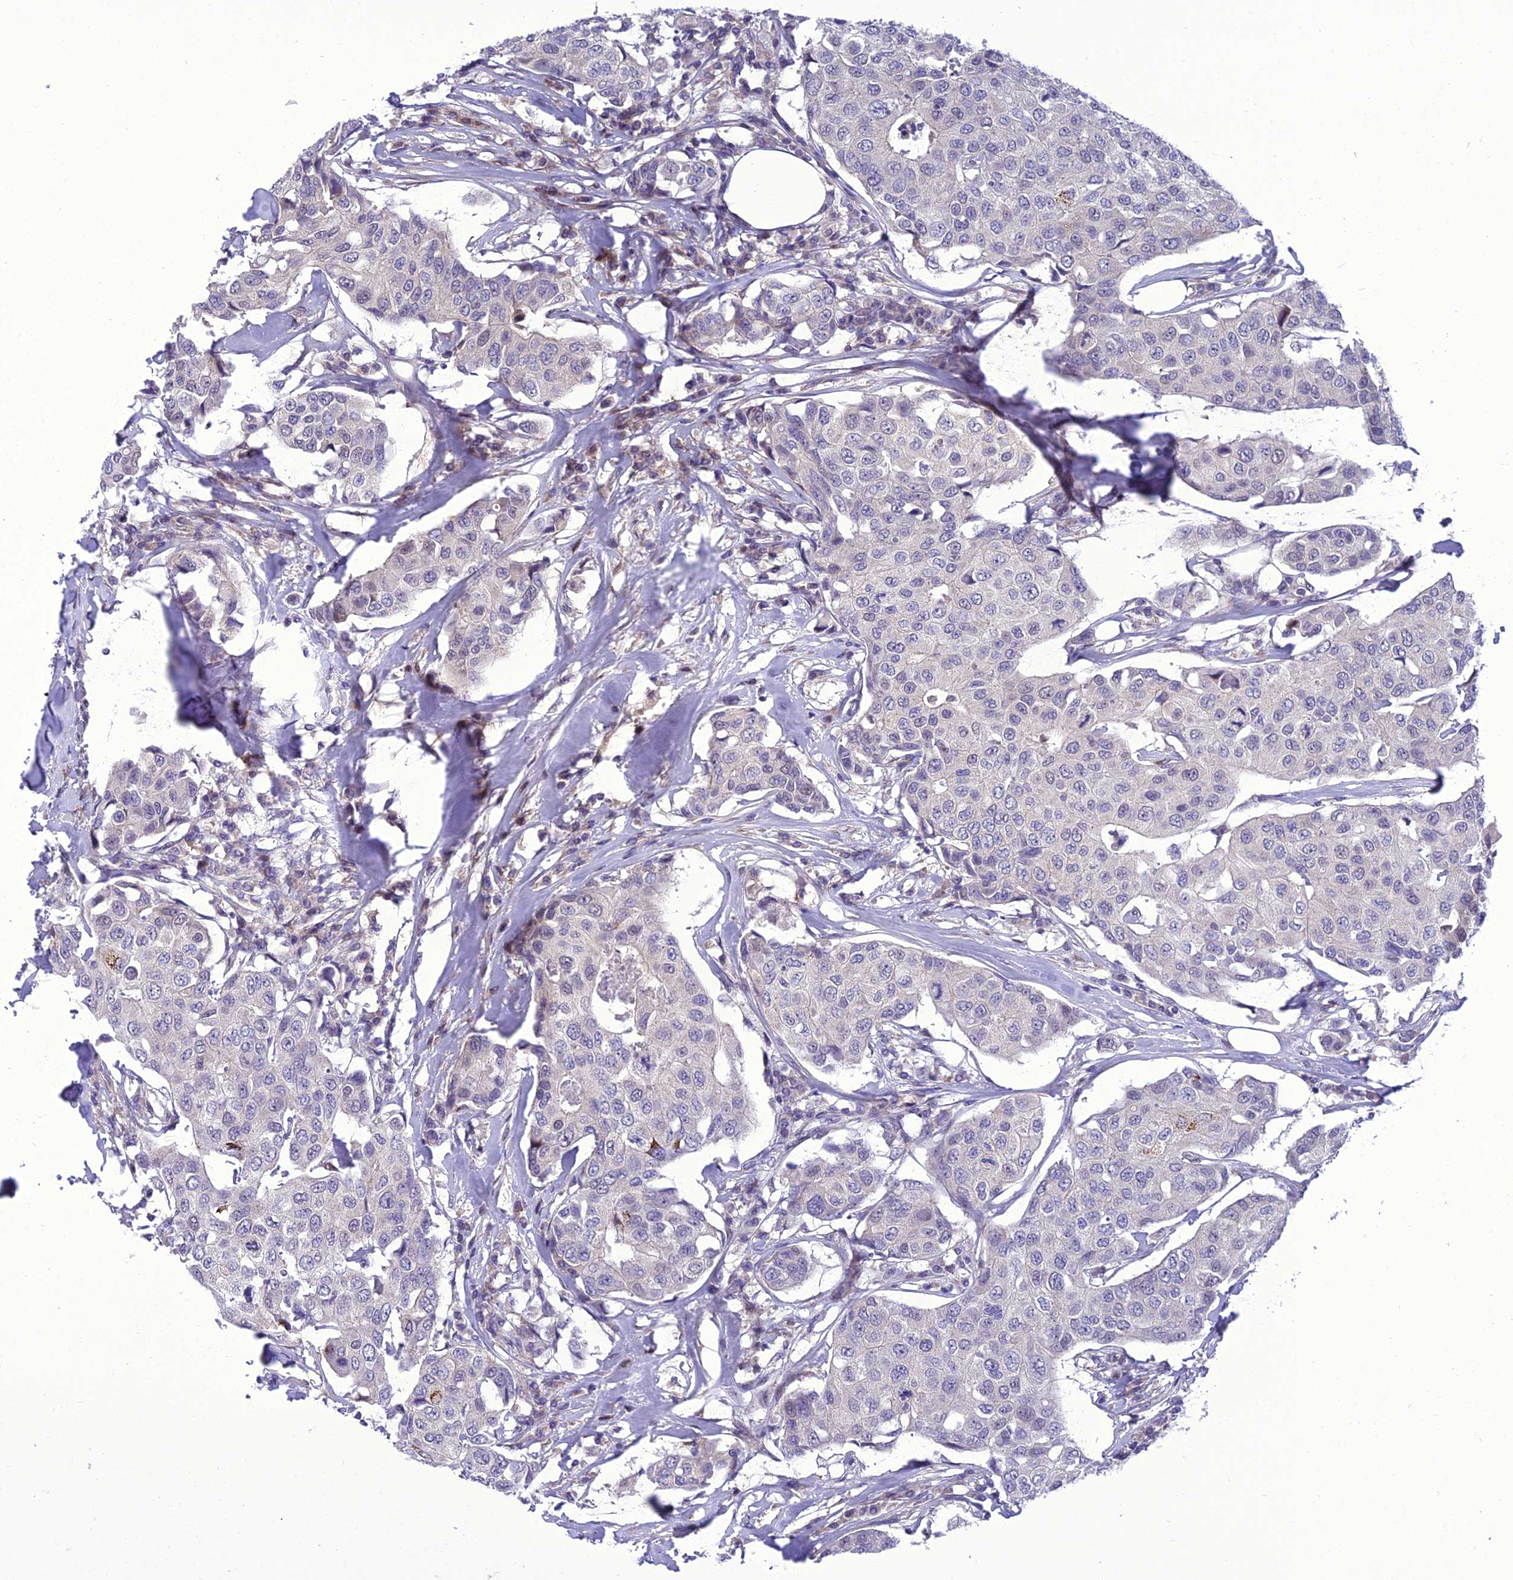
{"staining": {"intensity": "negative", "quantity": "none", "location": "none"}, "tissue": "breast cancer", "cell_type": "Tumor cells", "image_type": "cancer", "snomed": [{"axis": "morphology", "description": "Duct carcinoma"}, {"axis": "topography", "description": "Breast"}], "caption": "Tumor cells show no significant protein expression in breast cancer (invasive ductal carcinoma).", "gene": "GAB4", "patient": {"sex": "female", "age": 80}}